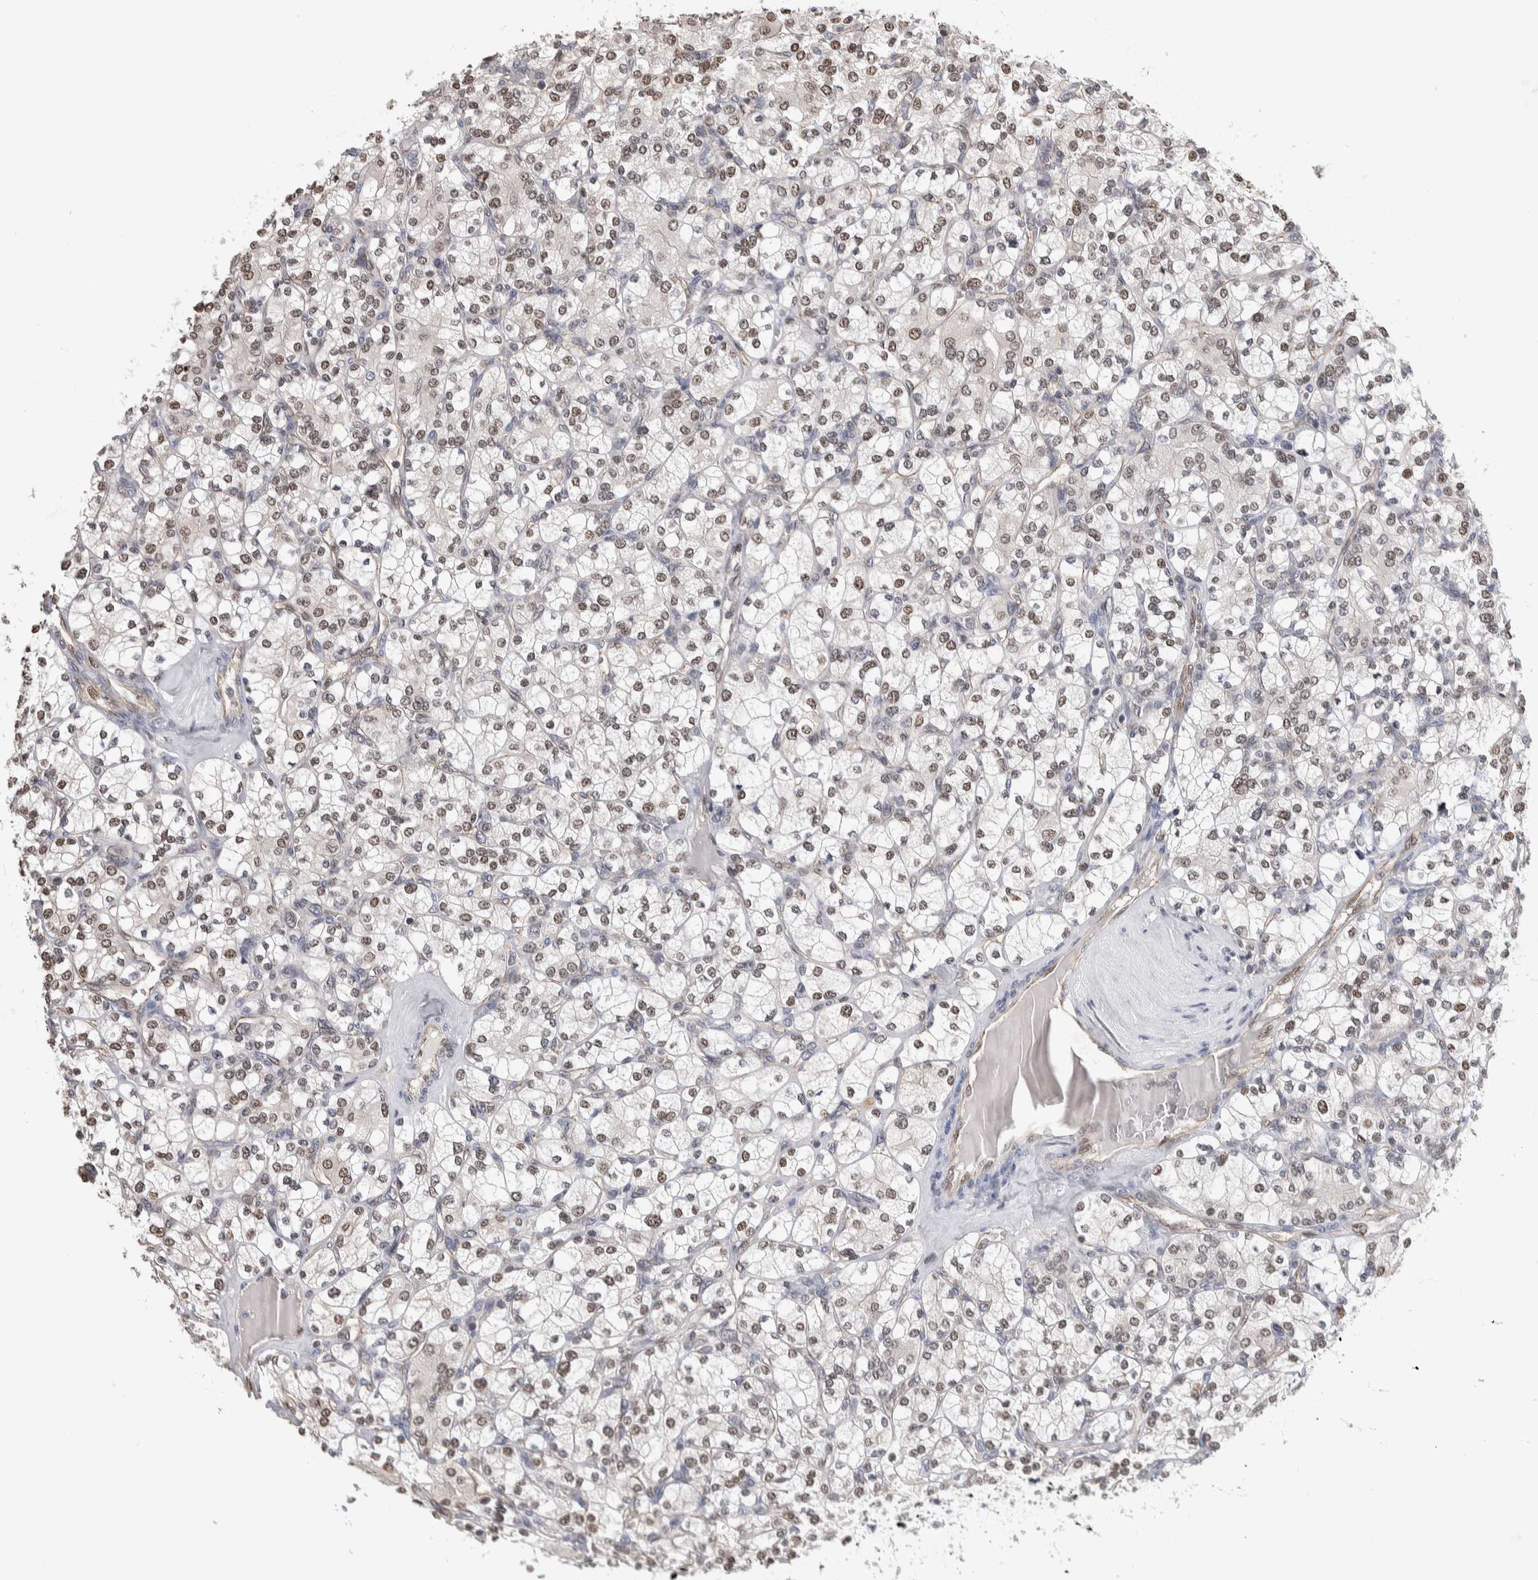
{"staining": {"intensity": "moderate", "quantity": ">75%", "location": "nuclear"}, "tissue": "renal cancer", "cell_type": "Tumor cells", "image_type": "cancer", "snomed": [{"axis": "morphology", "description": "Adenocarcinoma, NOS"}, {"axis": "topography", "description": "Kidney"}], "caption": "Immunohistochemistry micrograph of human adenocarcinoma (renal) stained for a protein (brown), which reveals medium levels of moderate nuclear positivity in about >75% of tumor cells.", "gene": "ZBTB49", "patient": {"sex": "male", "age": 77}}